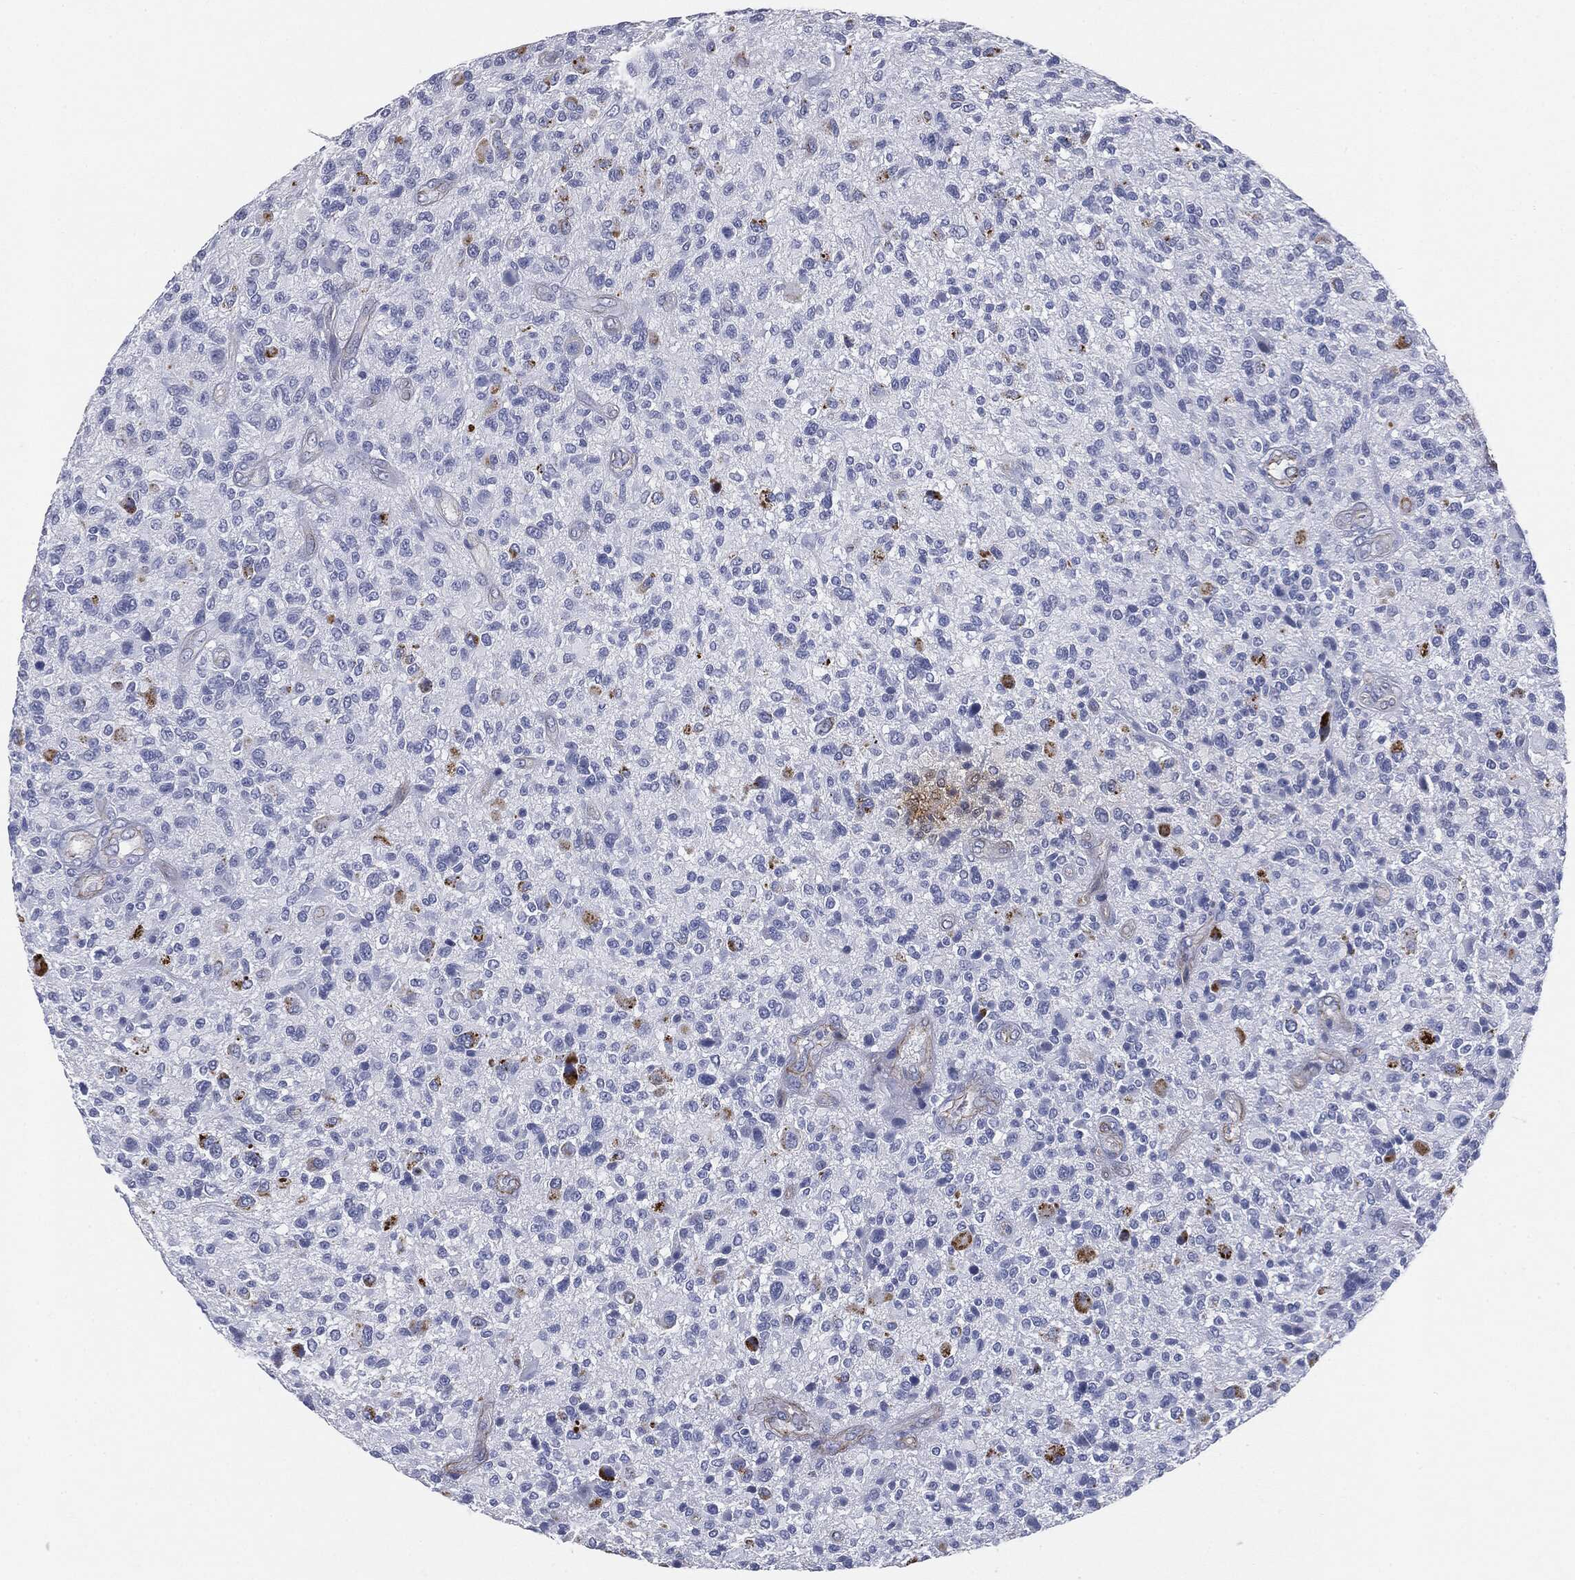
{"staining": {"intensity": "negative", "quantity": "none", "location": "none"}, "tissue": "glioma", "cell_type": "Tumor cells", "image_type": "cancer", "snomed": [{"axis": "morphology", "description": "Glioma, malignant, High grade"}, {"axis": "topography", "description": "Brain"}], "caption": "High power microscopy image of an immunohistochemistry photomicrograph of glioma, revealing no significant expression in tumor cells.", "gene": "MUC5AC", "patient": {"sex": "male", "age": 47}}